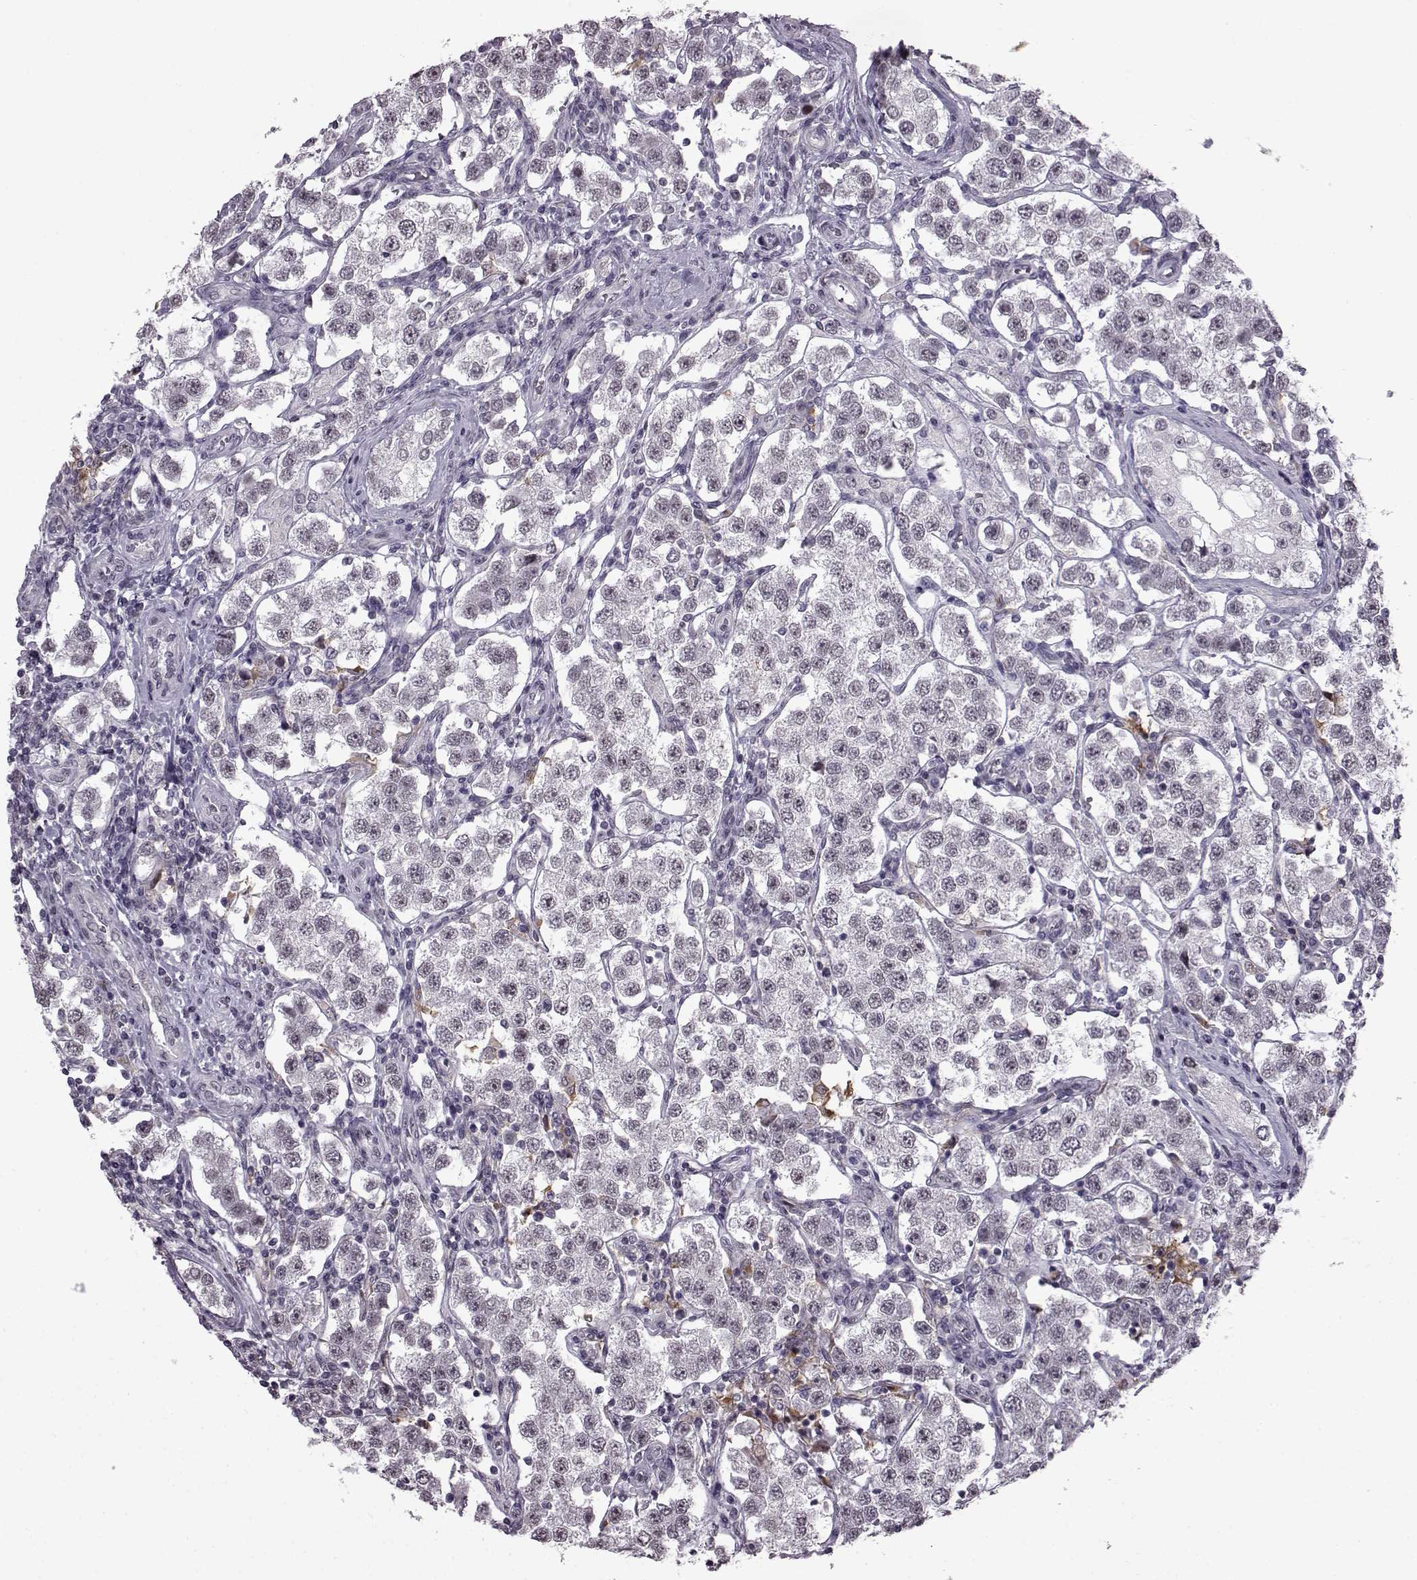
{"staining": {"intensity": "negative", "quantity": "none", "location": "none"}, "tissue": "testis cancer", "cell_type": "Tumor cells", "image_type": "cancer", "snomed": [{"axis": "morphology", "description": "Seminoma, NOS"}, {"axis": "topography", "description": "Testis"}], "caption": "Tumor cells are negative for protein expression in human testis cancer (seminoma).", "gene": "SLC28A2", "patient": {"sex": "male", "age": 37}}